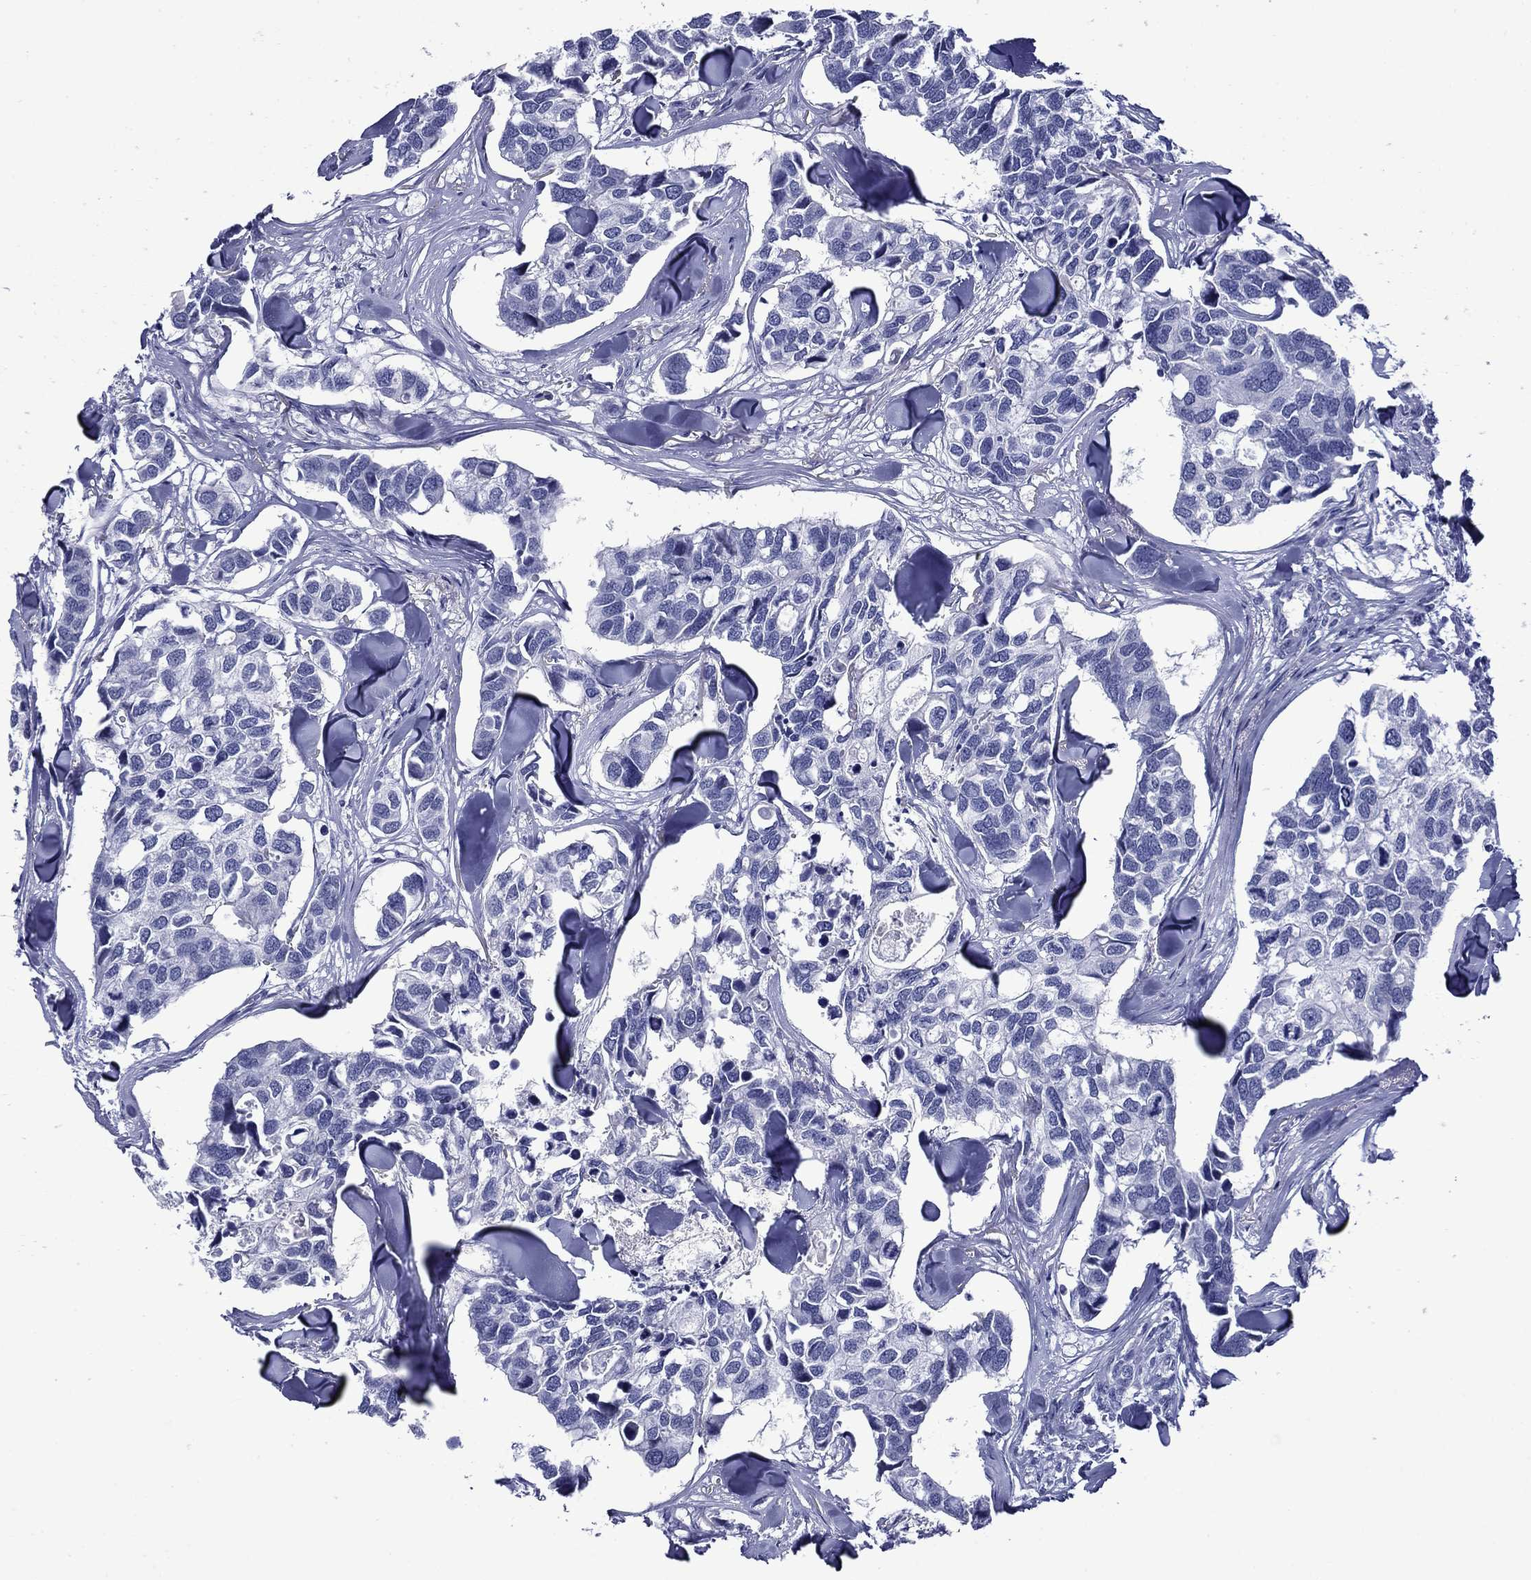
{"staining": {"intensity": "negative", "quantity": "none", "location": "none"}, "tissue": "breast cancer", "cell_type": "Tumor cells", "image_type": "cancer", "snomed": [{"axis": "morphology", "description": "Duct carcinoma"}, {"axis": "topography", "description": "Breast"}], "caption": "Tumor cells are negative for brown protein staining in infiltrating ductal carcinoma (breast).", "gene": "APOA2", "patient": {"sex": "female", "age": 83}}